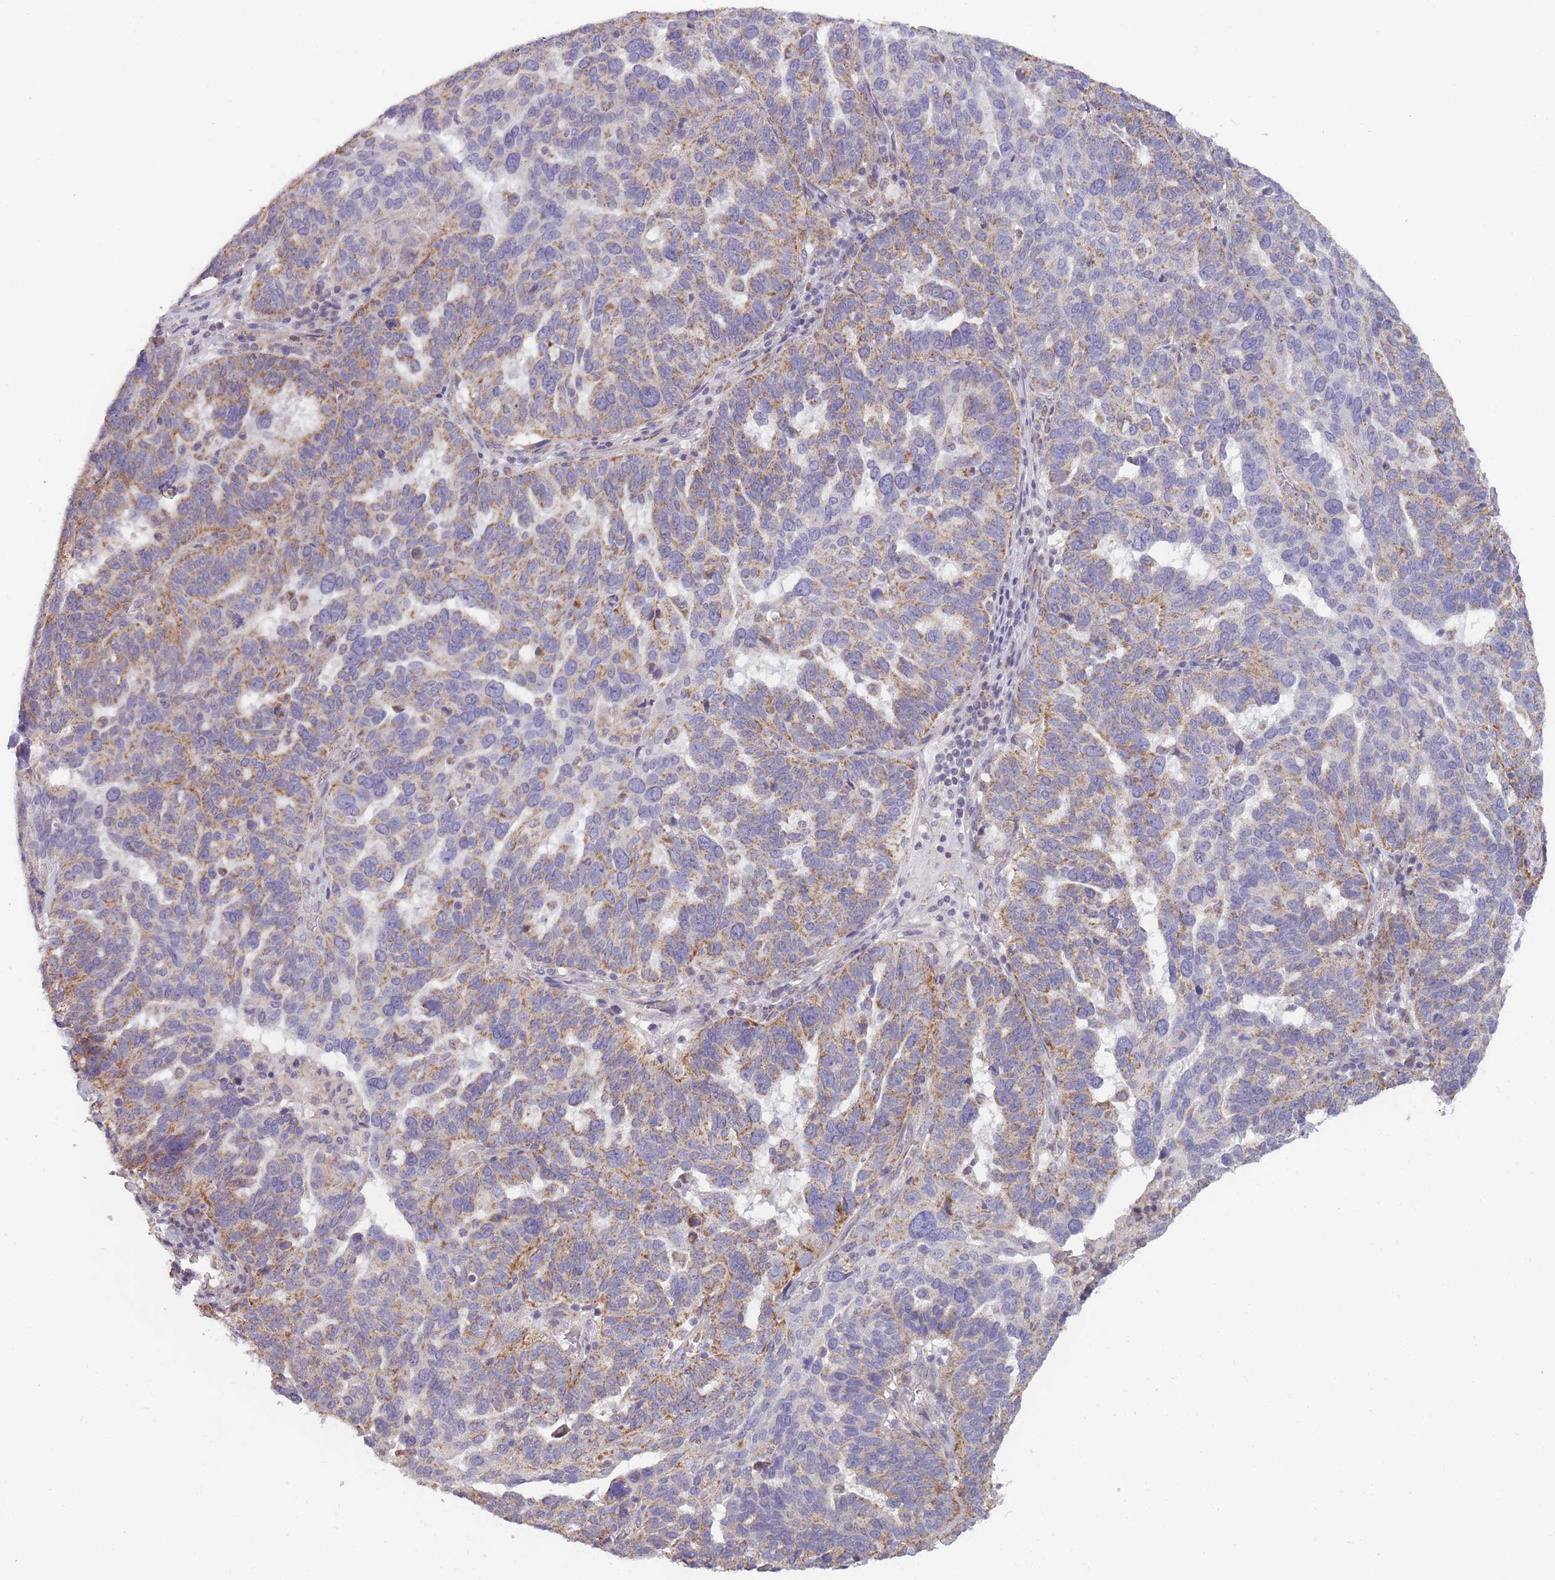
{"staining": {"intensity": "moderate", "quantity": ">75%", "location": "cytoplasmic/membranous"}, "tissue": "ovarian cancer", "cell_type": "Tumor cells", "image_type": "cancer", "snomed": [{"axis": "morphology", "description": "Cystadenocarcinoma, serous, NOS"}, {"axis": "topography", "description": "Ovary"}], "caption": "Immunohistochemical staining of ovarian cancer (serous cystadenocarcinoma) displays medium levels of moderate cytoplasmic/membranous protein staining in about >75% of tumor cells.", "gene": "MRPS18C", "patient": {"sex": "female", "age": 59}}